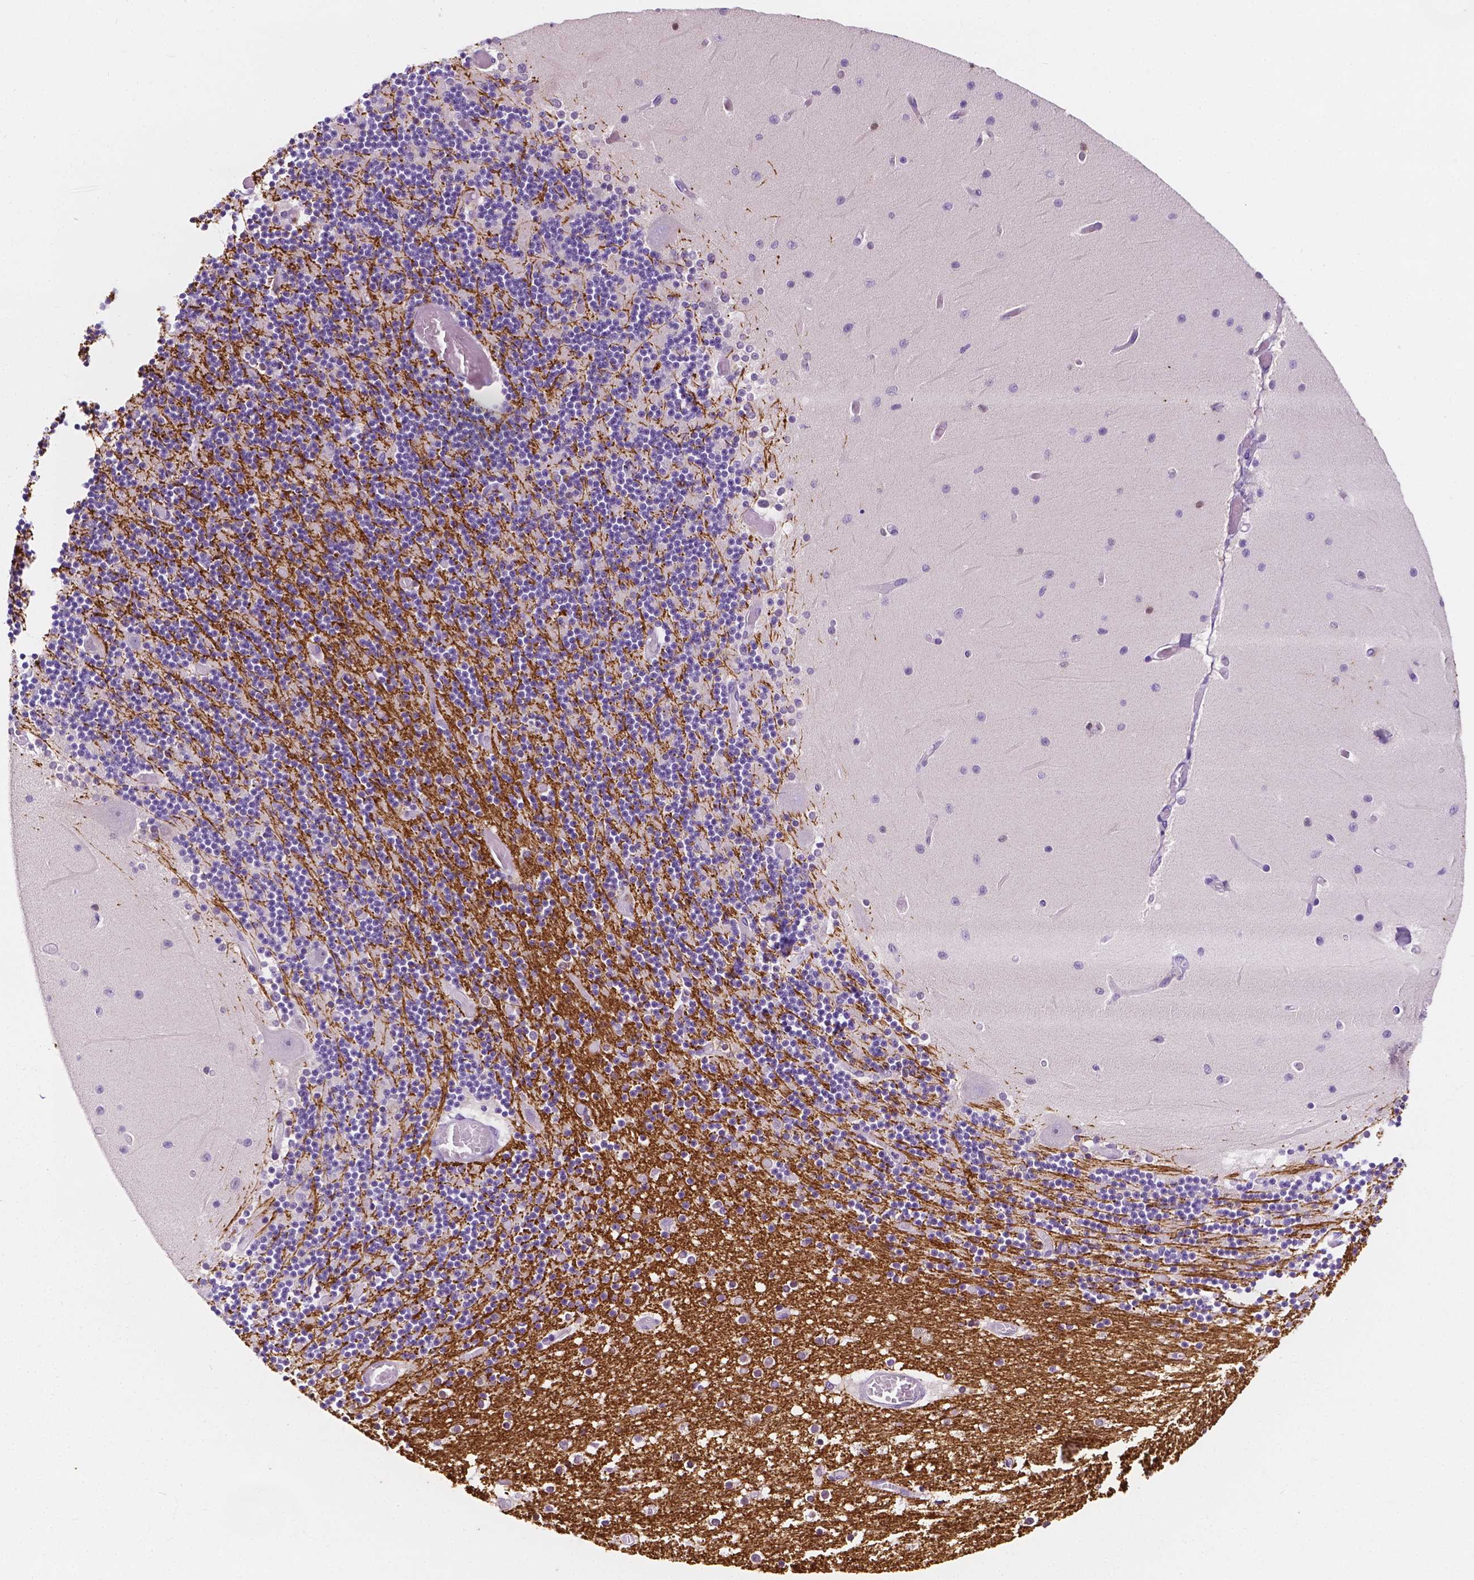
{"staining": {"intensity": "negative", "quantity": "none", "location": "none"}, "tissue": "cerebellum", "cell_type": "Cells in granular layer", "image_type": "normal", "snomed": [{"axis": "morphology", "description": "Normal tissue, NOS"}, {"axis": "topography", "description": "Cerebellum"}], "caption": "Immunohistochemistry (IHC) image of unremarkable cerebellum: human cerebellum stained with DAB demonstrates no significant protein staining in cells in granular layer.", "gene": "SIRT2", "patient": {"sex": "female", "age": 28}}